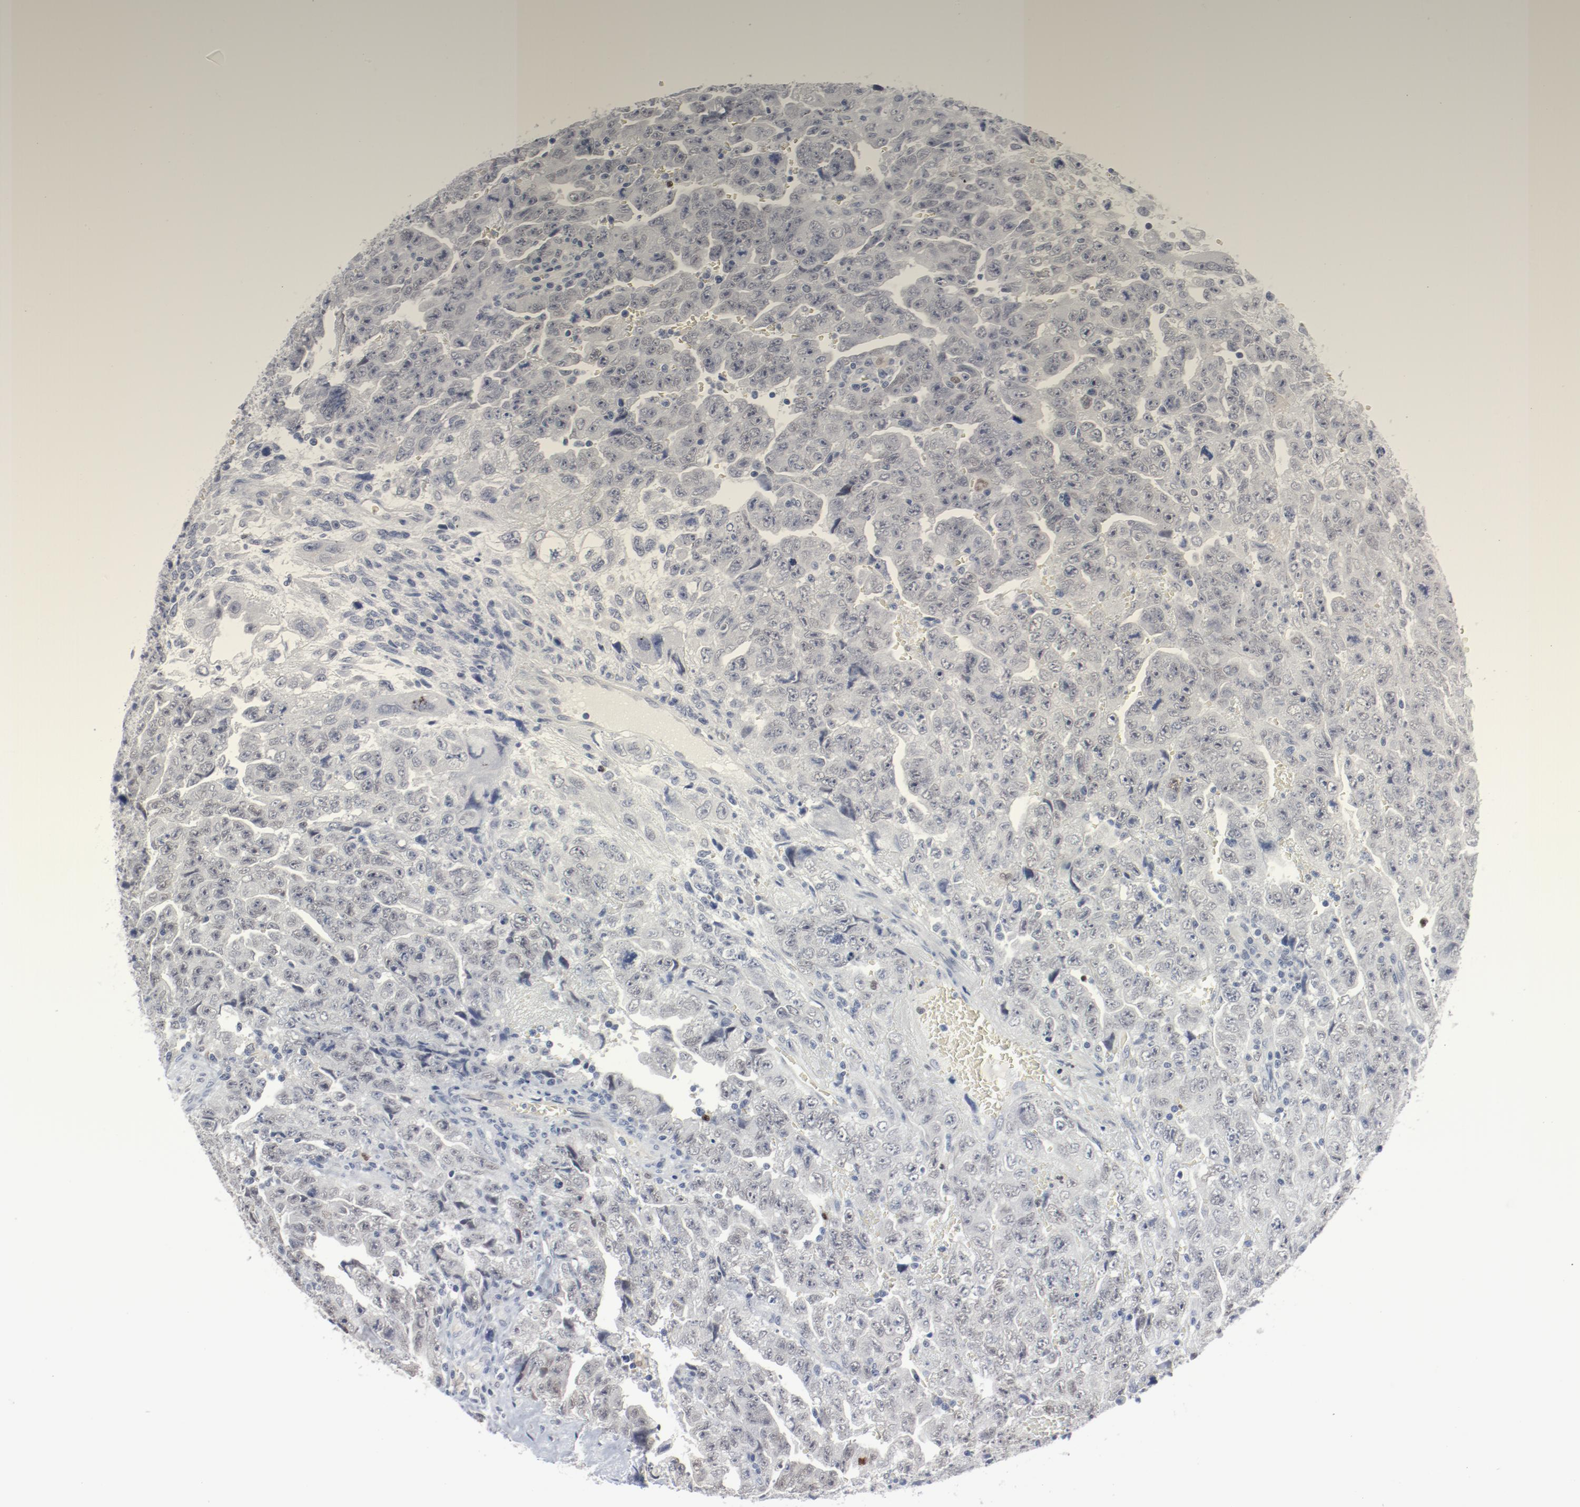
{"staining": {"intensity": "negative", "quantity": "none", "location": "none"}, "tissue": "testis cancer", "cell_type": "Tumor cells", "image_type": "cancer", "snomed": [{"axis": "morphology", "description": "Carcinoma, Embryonal, NOS"}, {"axis": "topography", "description": "Testis"}], "caption": "This is an immunohistochemistry image of testis embryonal carcinoma. There is no staining in tumor cells.", "gene": "FOXN2", "patient": {"sex": "male", "age": 28}}